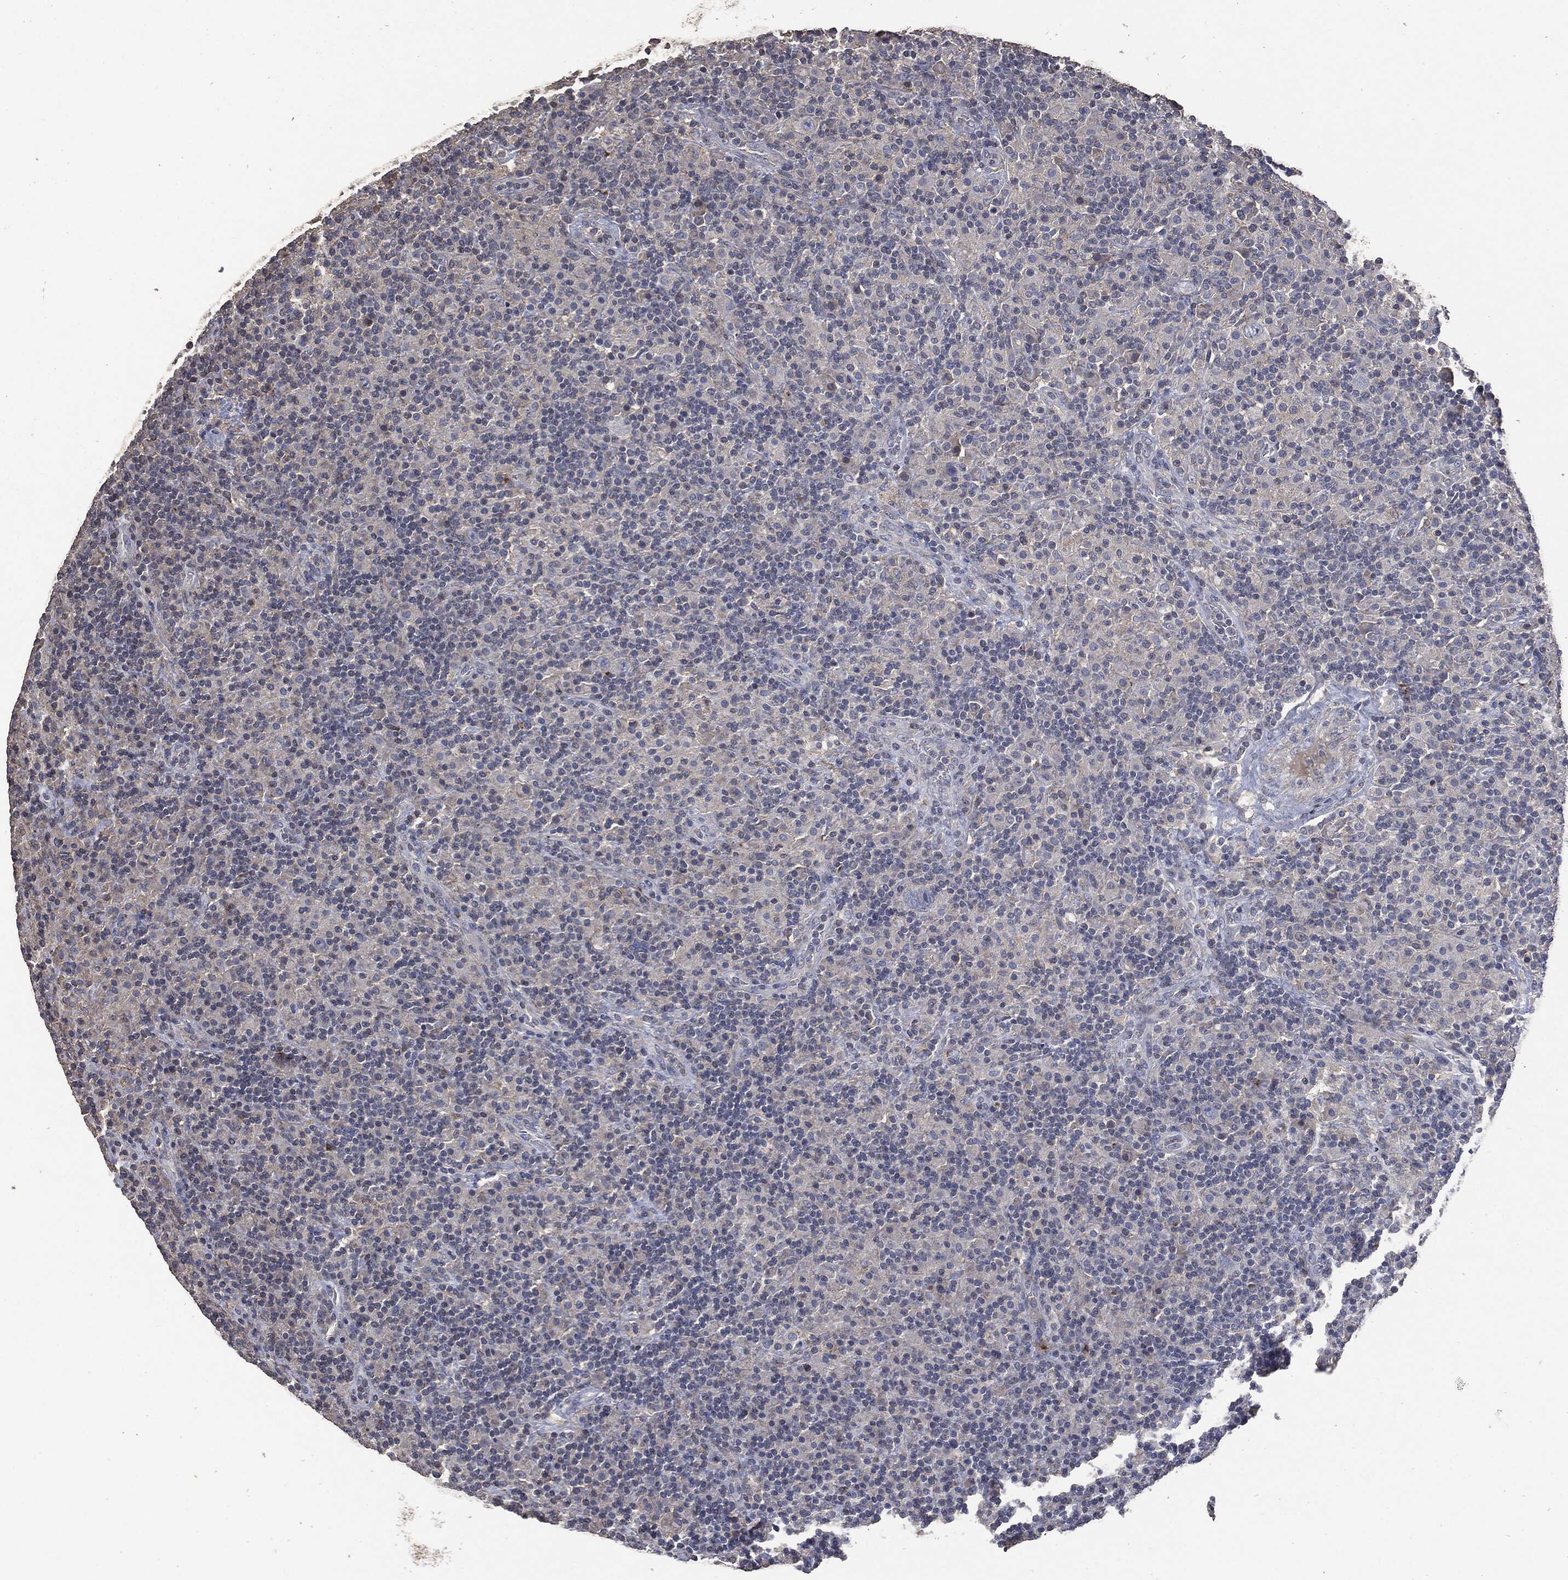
{"staining": {"intensity": "negative", "quantity": "none", "location": "none"}, "tissue": "lymphoma", "cell_type": "Tumor cells", "image_type": "cancer", "snomed": [{"axis": "morphology", "description": "Hodgkin's disease, NOS"}, {"axis": "topography", "description": "Lymph node"}], "caption": "Tumor cells show no significant protein staining in lymphoma.", "gene": "MSLN", "patient": {"sex": "male", "age": 70}}